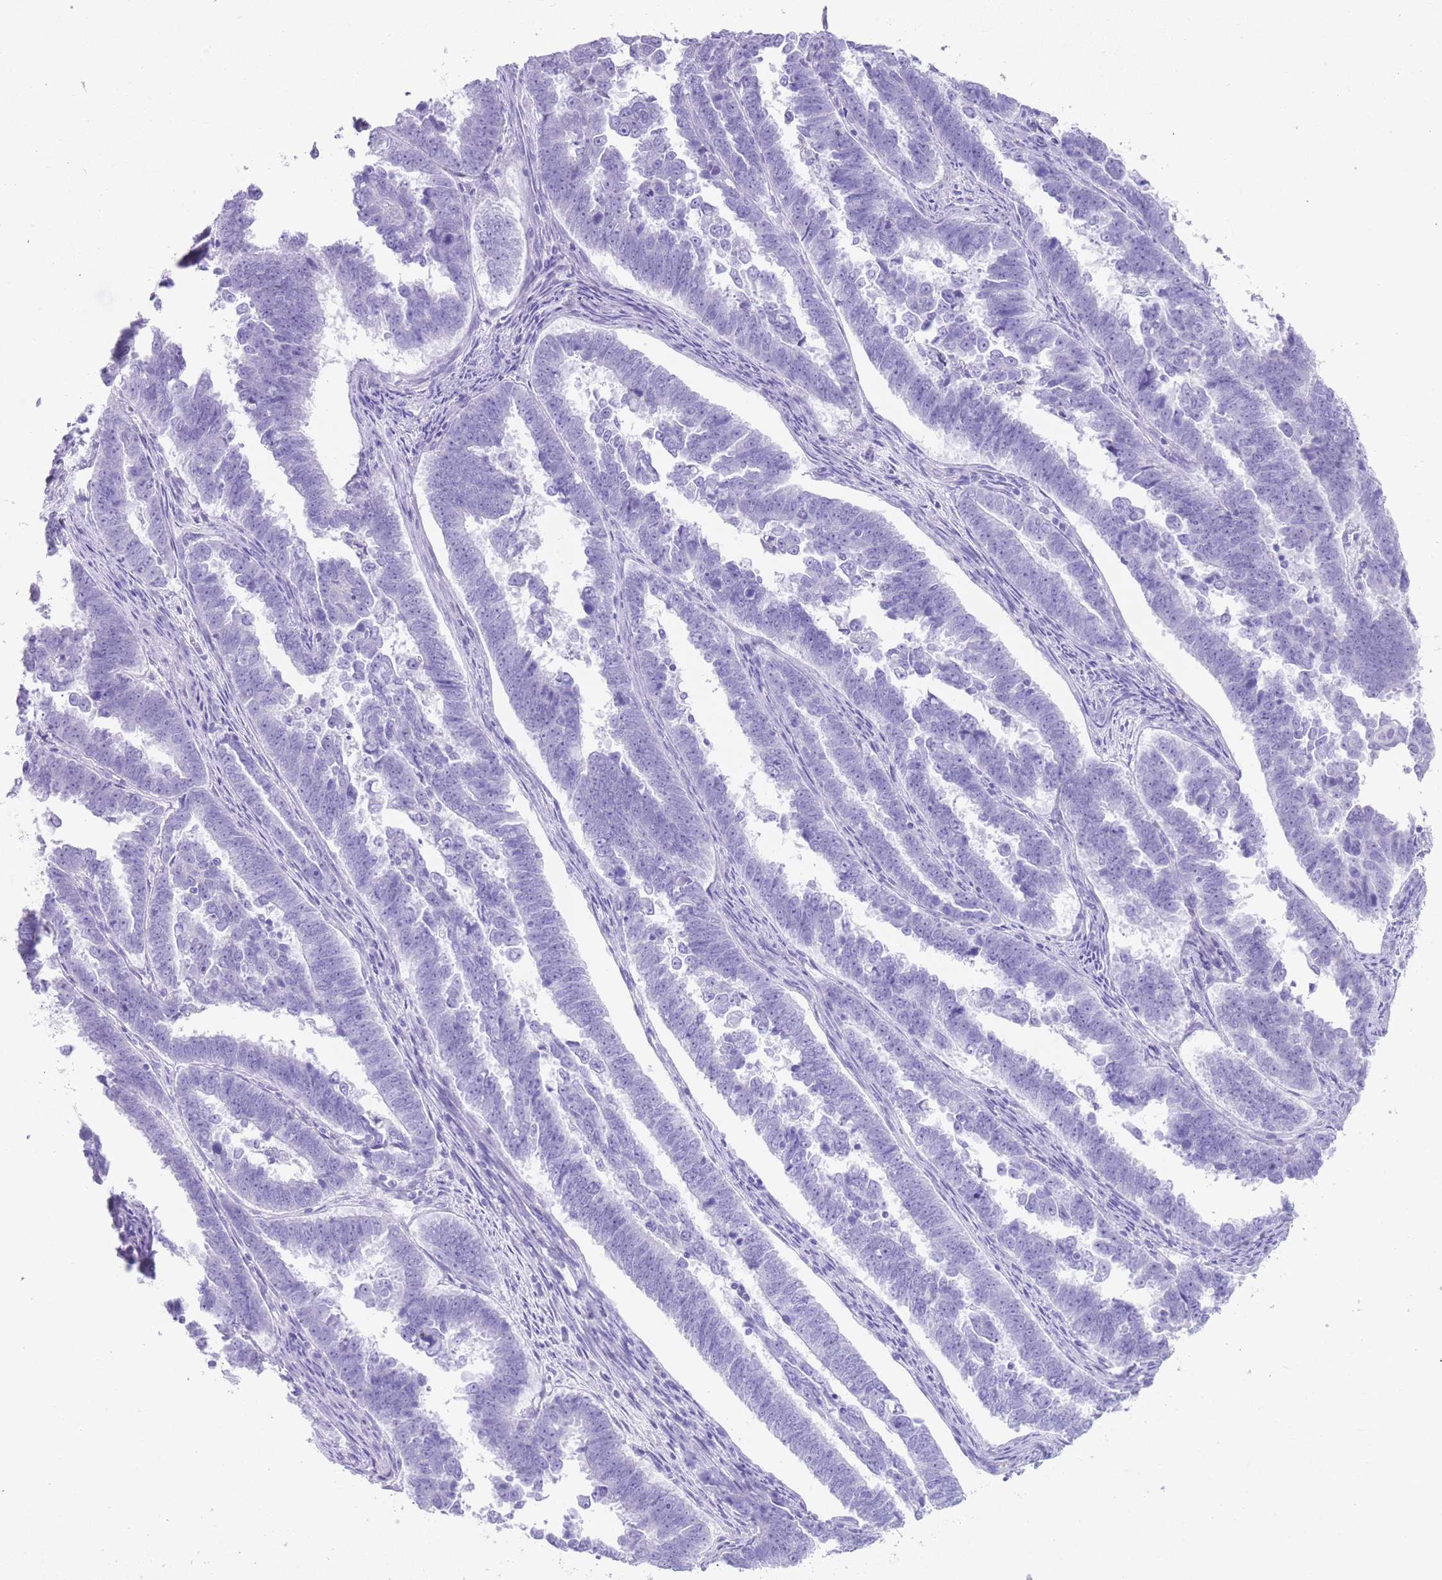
{"staining": {"intensity": "negative", "quantity": "none", "location": "none"}, "tissue": "endometrial cancer", "cell_type": "Tumor cells", "image_type": "cancer", "snomed": [{"axis": "morphology", "description": "Adenocarcinoma, NOS"}, {"axis": "topography", "description": "Endometrium"}], "caption": "Immunohistochemical staining of human adenocarcinoma (endometrial) shows no significant expression in tumor cells.", "gene": "ELOA2", "patient": {"sex": "female", "age": 75}}